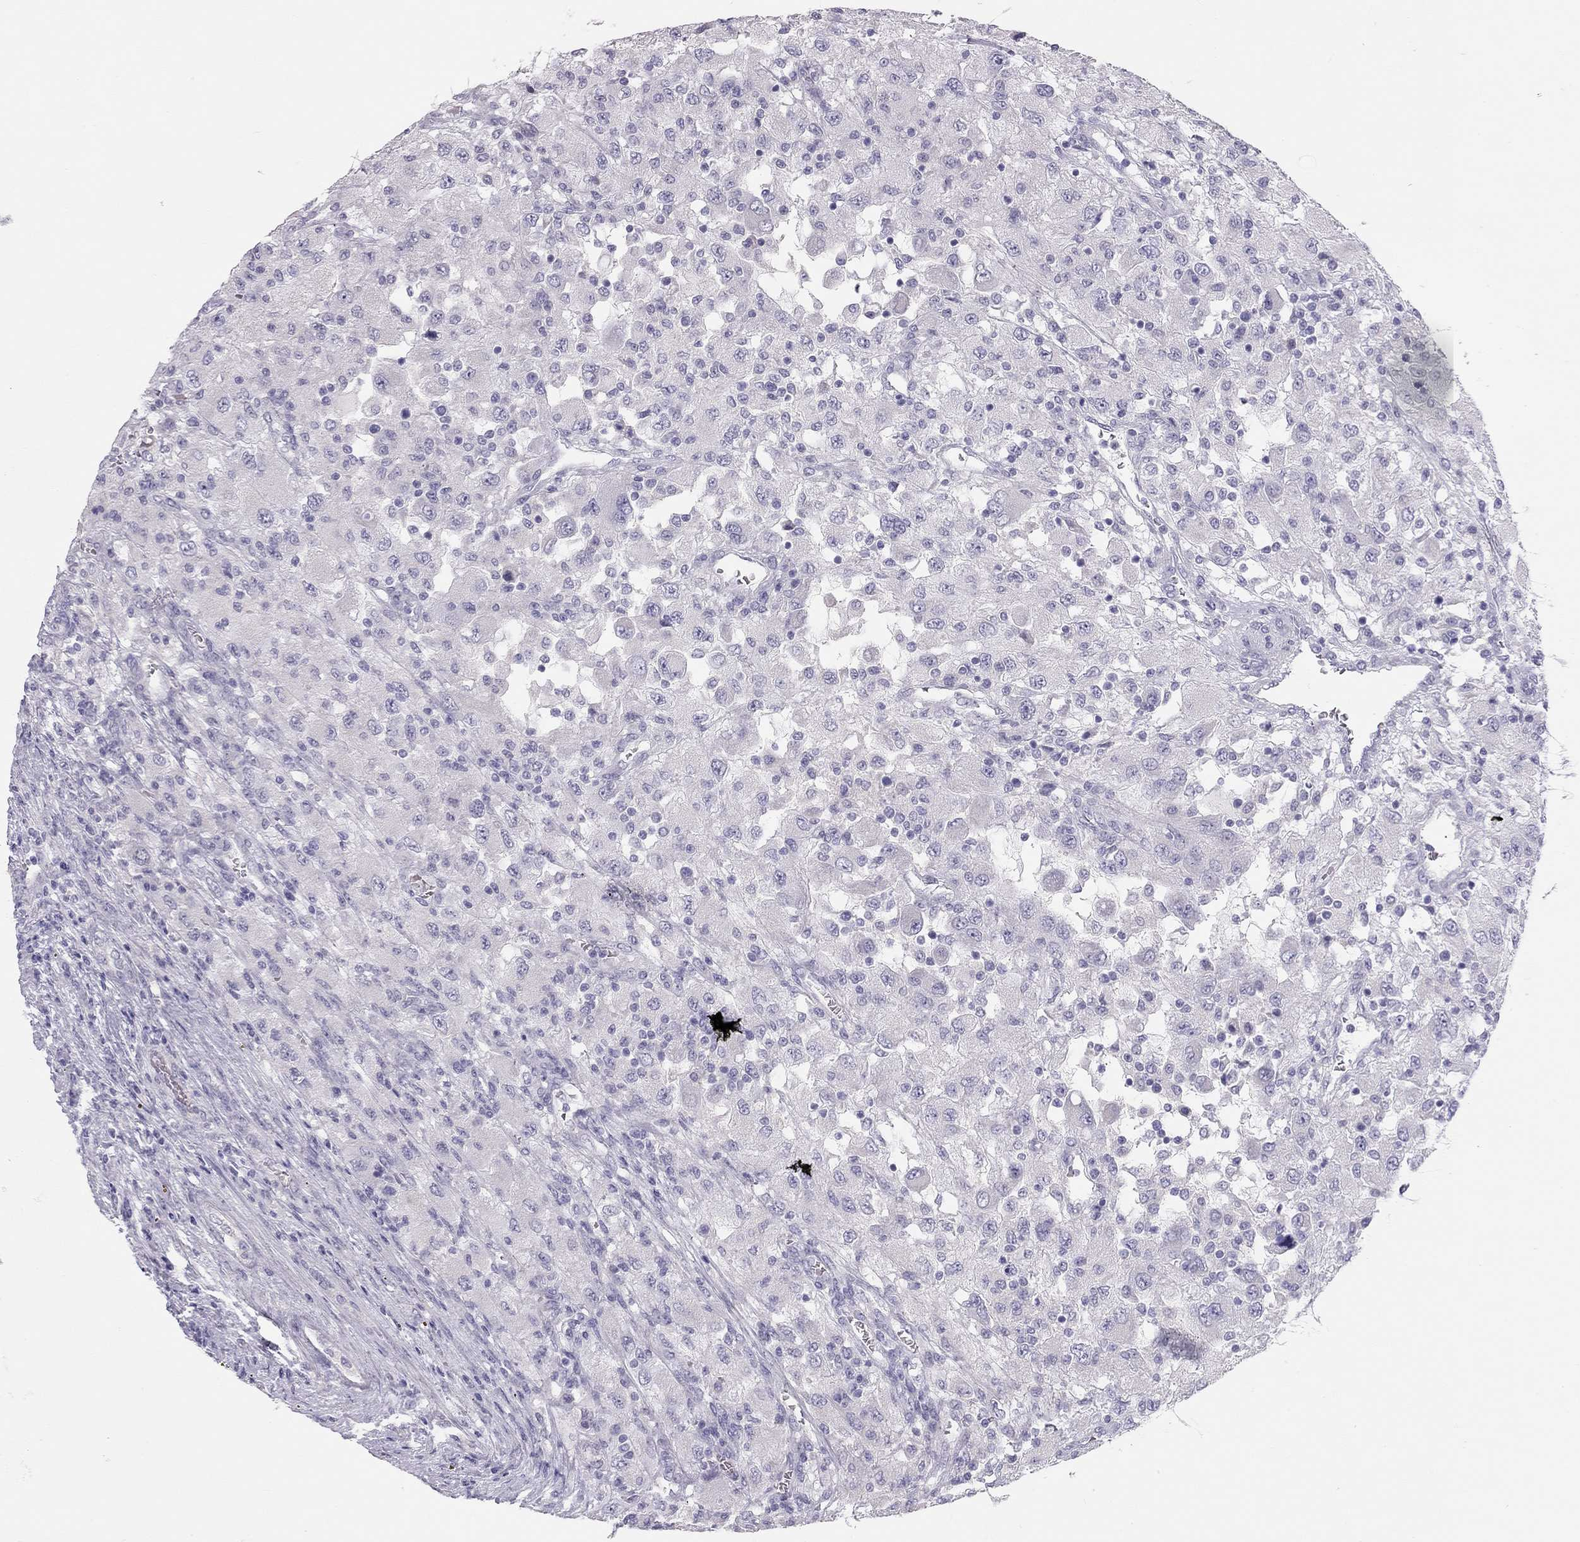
{"staining": {"intensity": "negative", "quantity": "none", "location": "none"}, "tissue": "renal cancer", "cell_type": "Tumor cells", "image_type": "cancer", "snomed": [{"axis": "morphology", "description": "Adenocarcinoma, NOS"}, {"axis": "topography", "description": "Kidney"}], "caption": "Tumor cells are negative for brown protein staining in renal cancer (adenocarcinoma).", "gene": "SPATA12", "patient": {"sex": "female", "age": 67}}